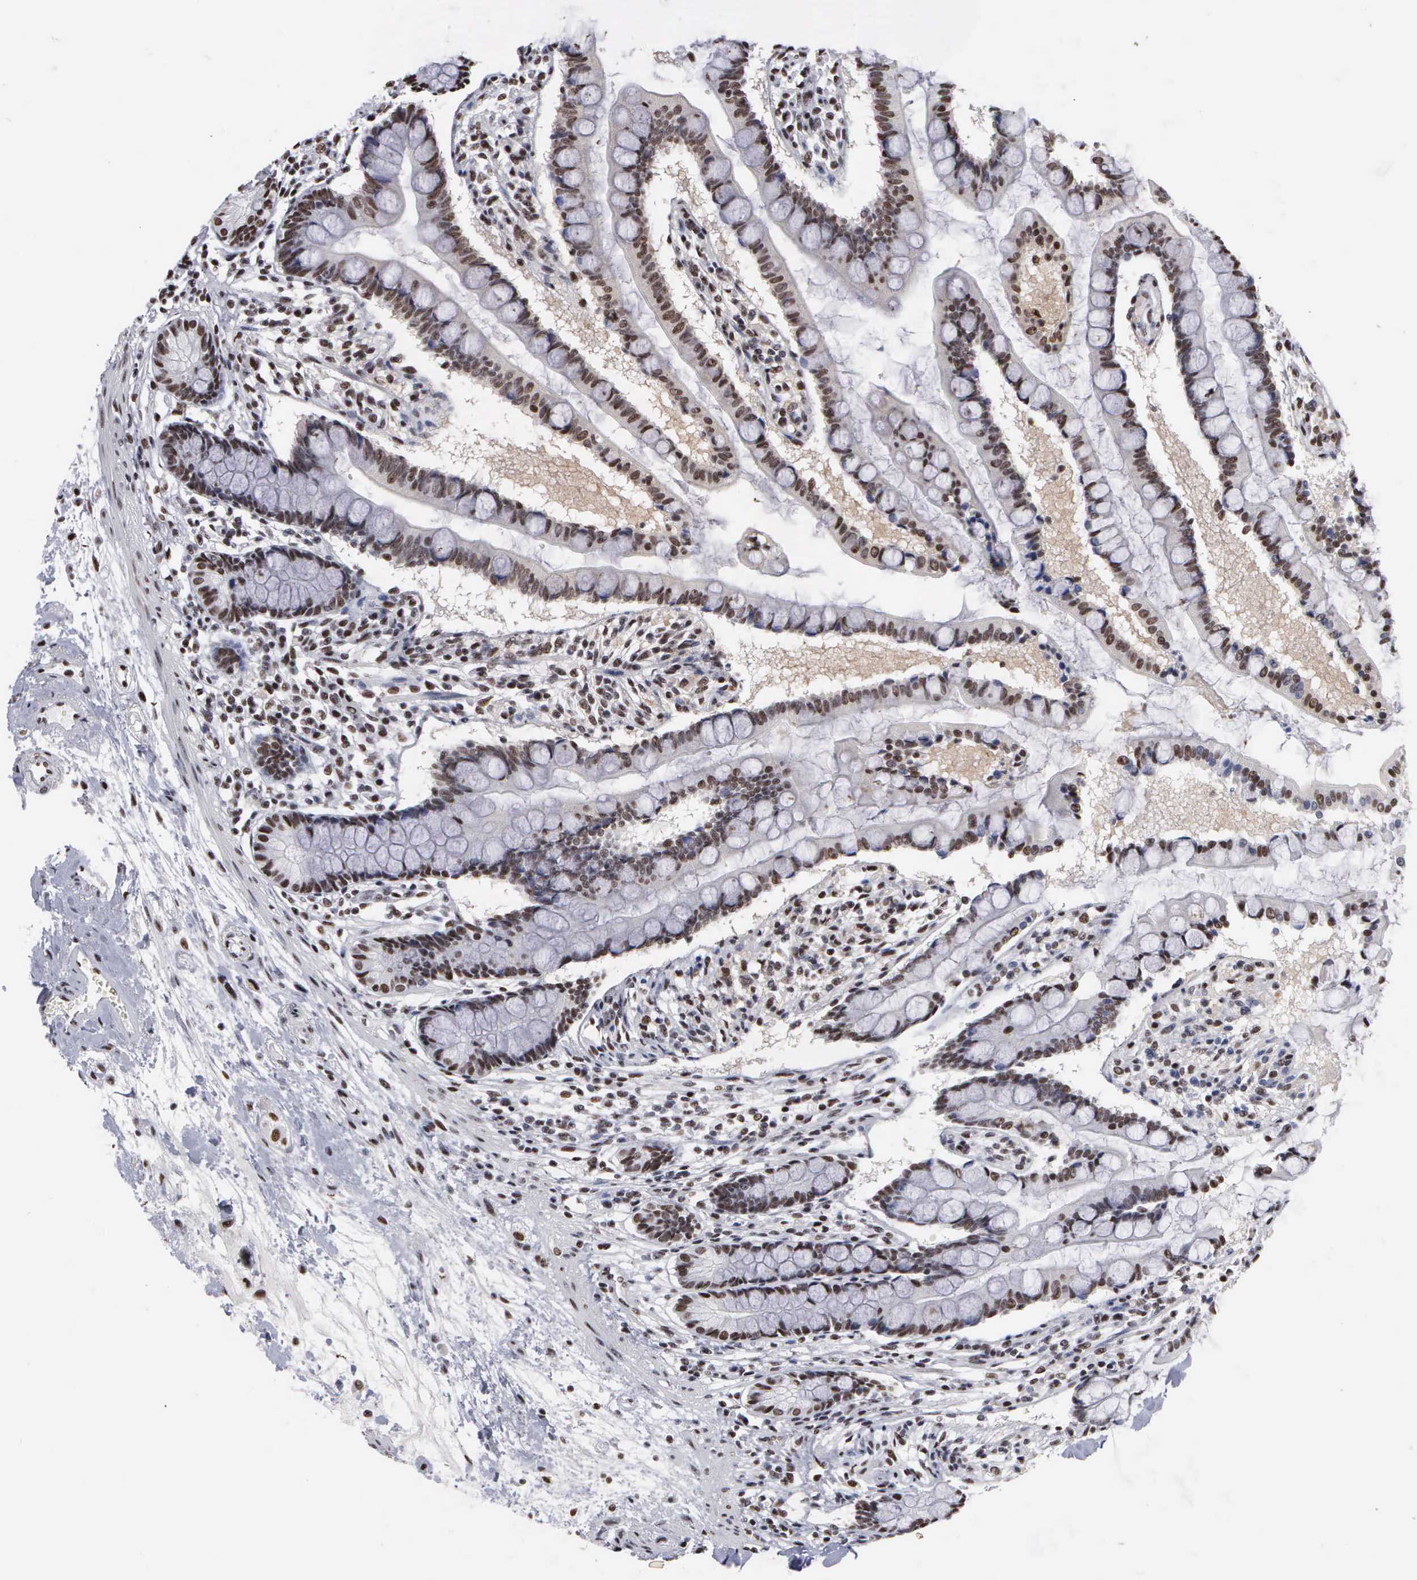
{"staining": {"intensity": "strong", "quantity": ">75%", "location": "nuclear"}, "tissue": "small intestine", "cell_type": "Glandular cells", "image_type": "normal", "snomed": [{"axis": "morphology", "description": "Normal tissue, NOS"}, {"axis": "topography", "description": "Small intestine"}], "caption": "Glandular cells reveal high levels of strong nuclear expression in approximately >75% of cells in normal small intestine. Immunohistochemistry stains the protein of interest in brown and the nuclei are stained blue.", "gene": "KIAA0586", "patient": {"sex": "female", "age": 51}}